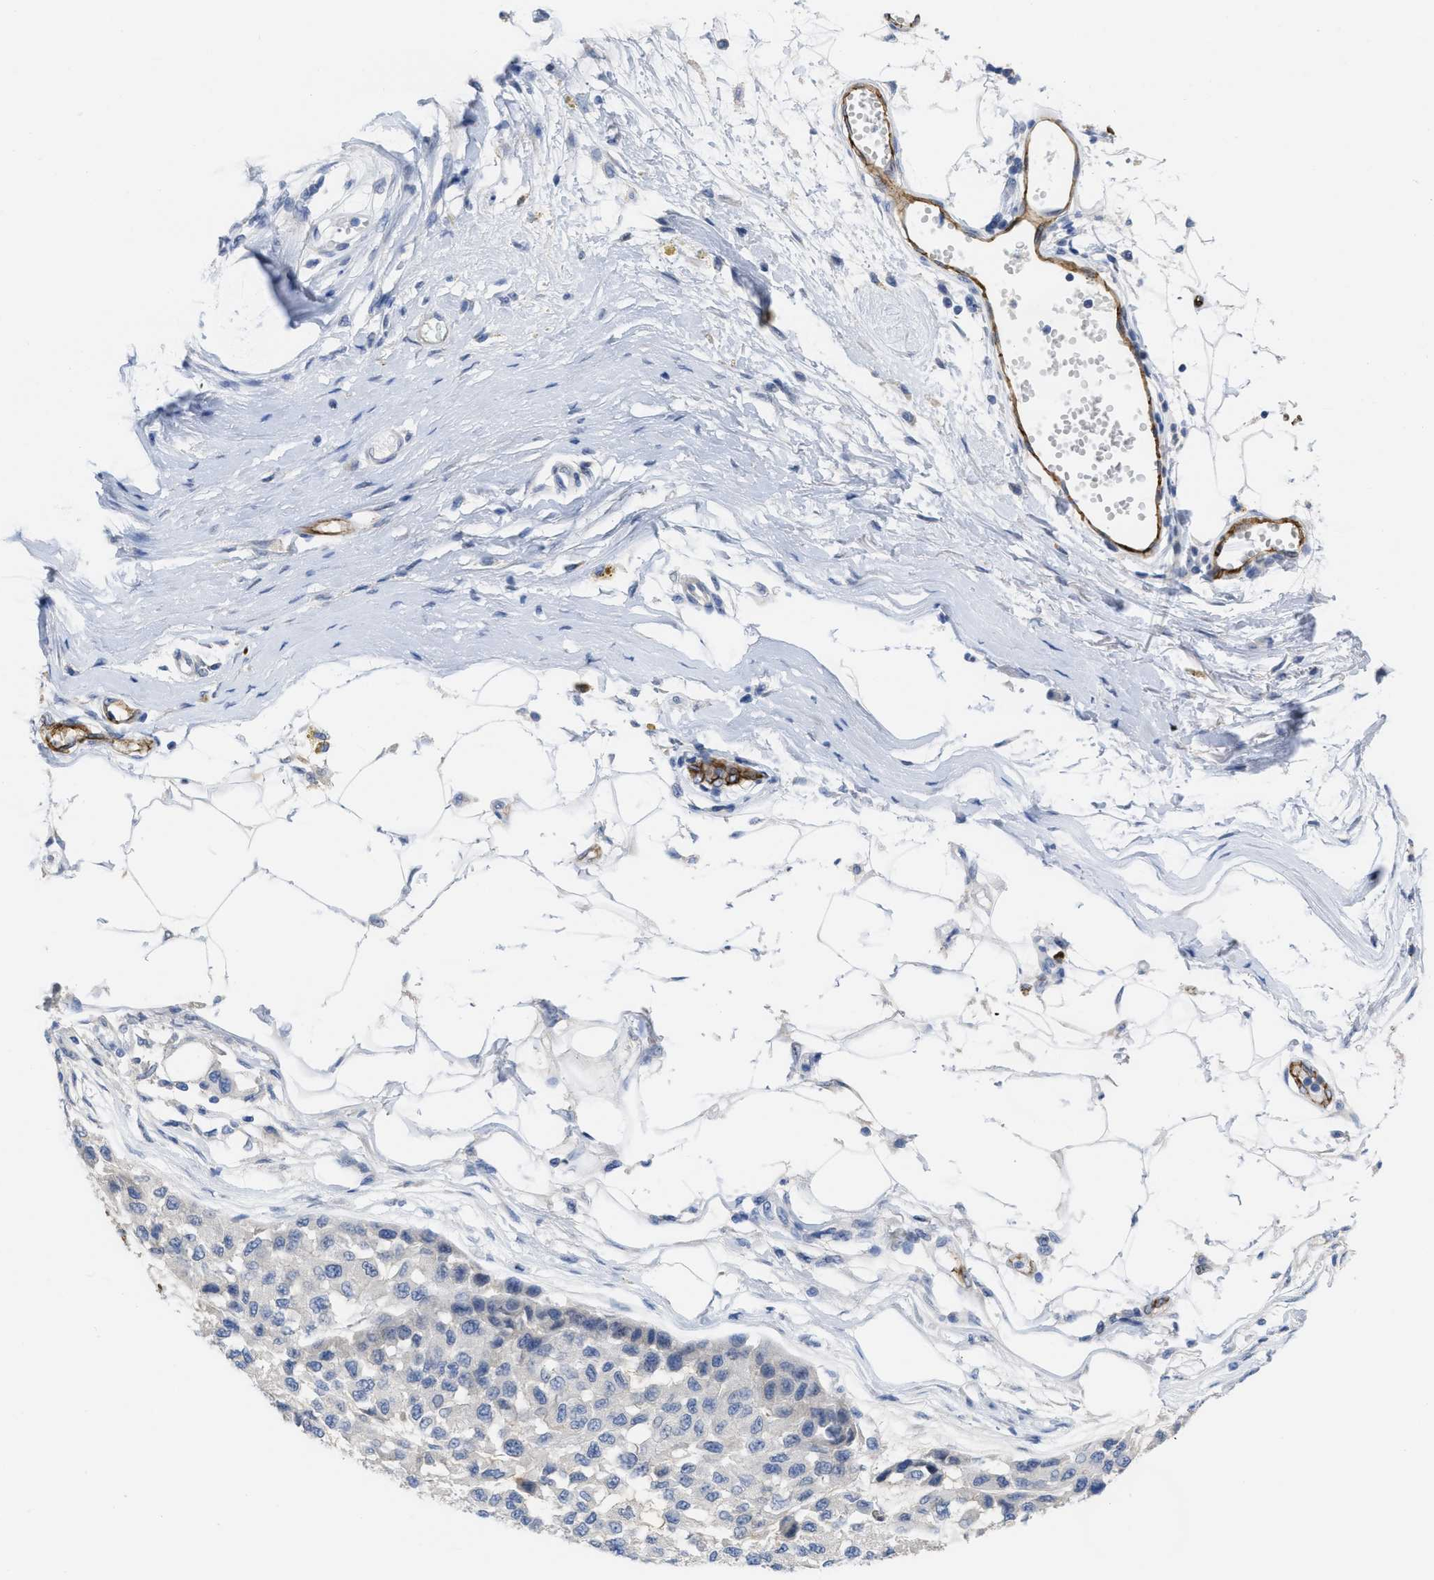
{"staining": {"intensity": "negative", "quantity": "none", "location": "none"}, "tissue": "melanoma", "cell_type": "Tumor cells", "image_type": "cancer", "snomed": [{"axis": "morphology", "description": "Normal tissue, NOS"}, {"axis": "morphology", "description": "Malignant melanoma, NOS"}, {"axis": "topography", "description": "Skin"}], "caption": "A histopathology image of human malignant melanoma is negative for staining in tumor cells.", "gene": "ACKR1", "patient": {"sex": "male", "age": 62}}